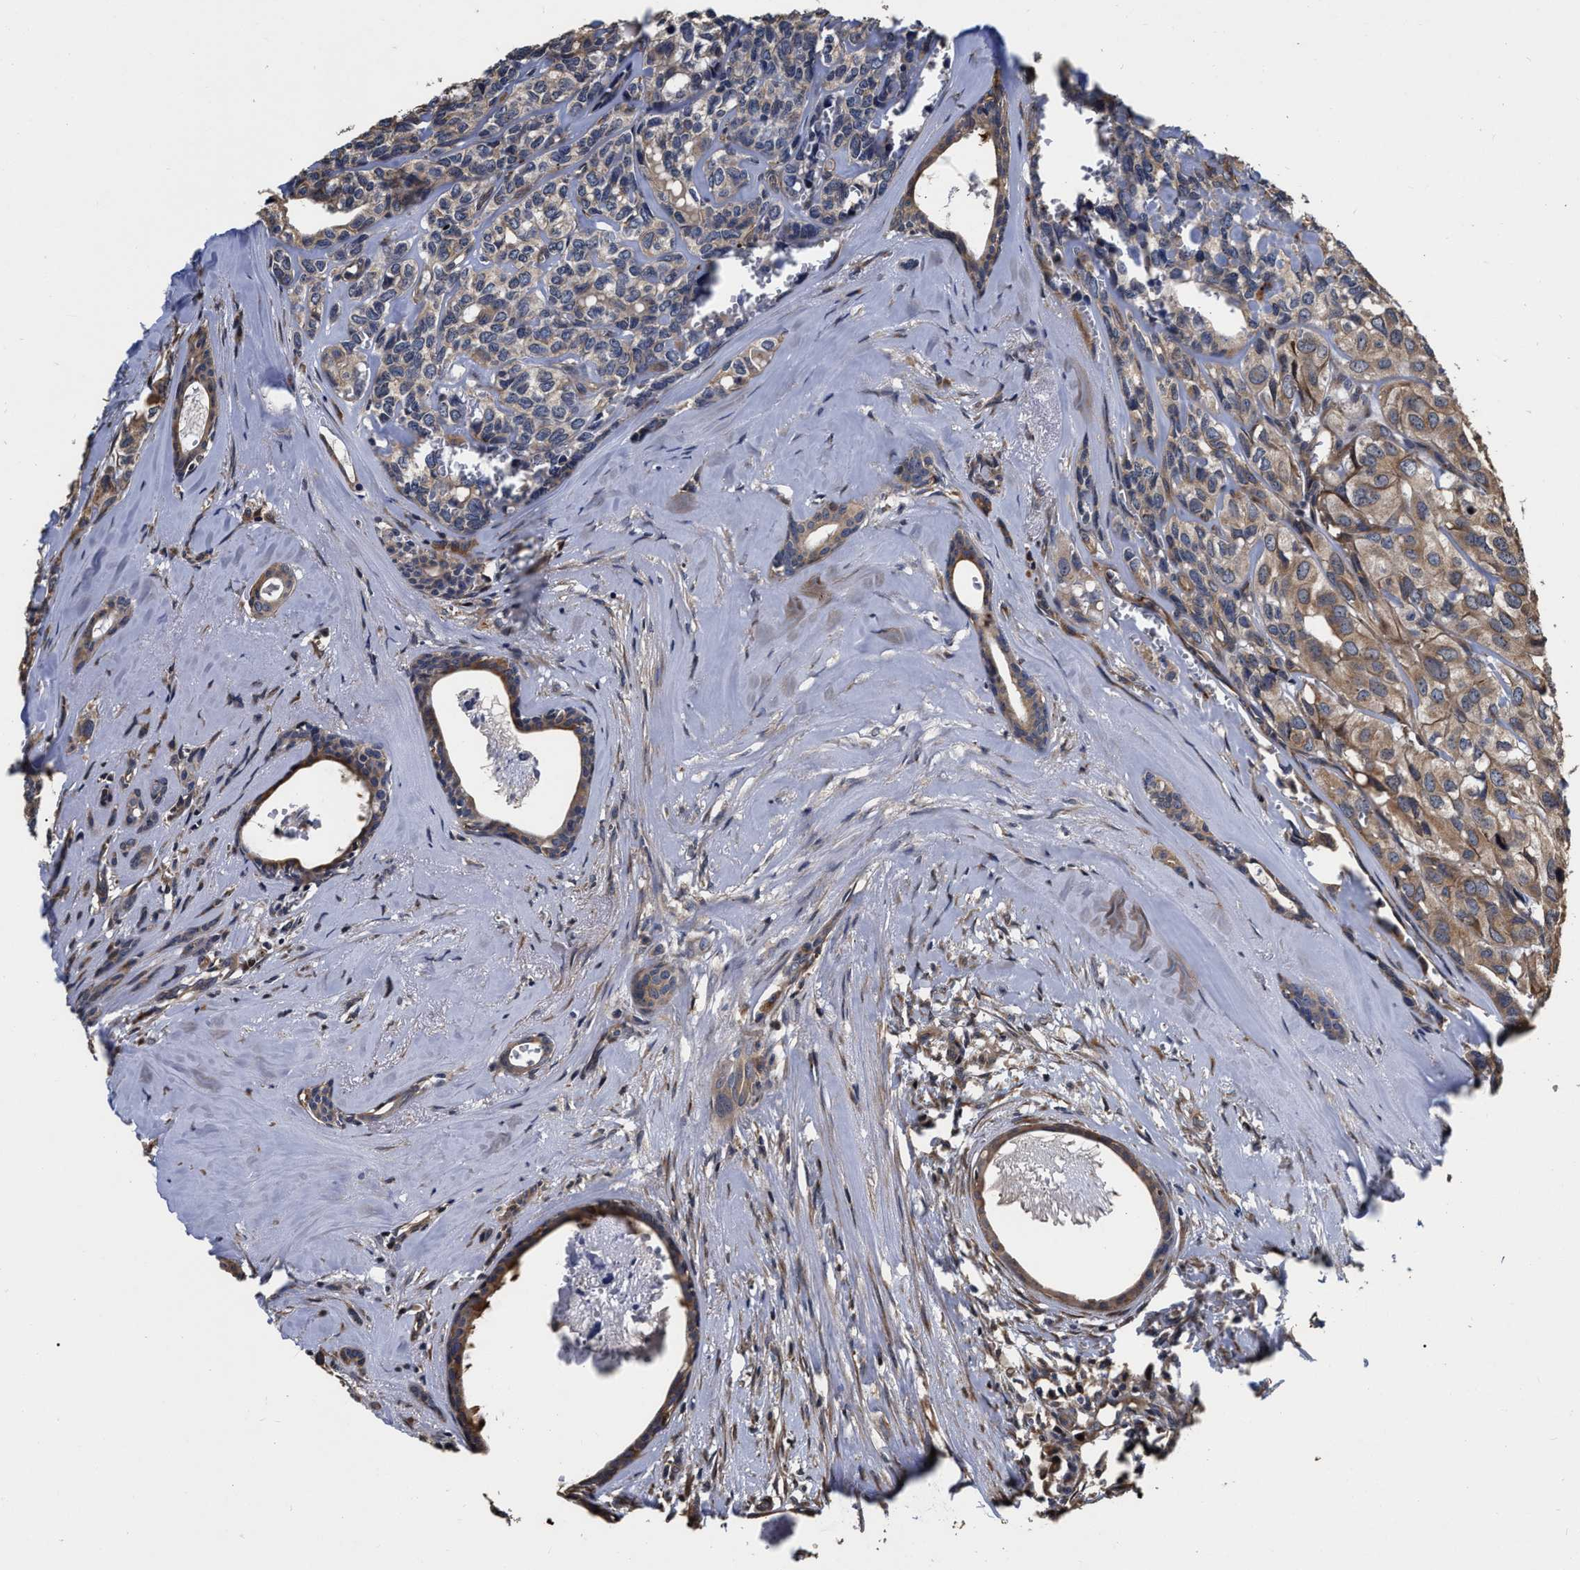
{"staining": {"intensity": "moderate", "quantity": "25%-75%", "location": "cytoplasmic/membranous"}, "tissue": "head and neck cancer", "cell_type": "Tumor cells", "image_type": "cancer", "snomed": [{"axis": "morphology", "description": "Adenocarcinoma, NOS"}, {"axis": "topography", "description": "Salivary gland, NOS"}, {"axis": "topography", "description": "Head-Neck"}], "caption": "There is medium levels of moderate cytoplasmic/membranous positivity in tumor cells of head and neck cancer, as demonstrated by immunohistochemical staining (brown color).", "gene": "ABCG8", "patient": {"sex": "female", "age": 76}}